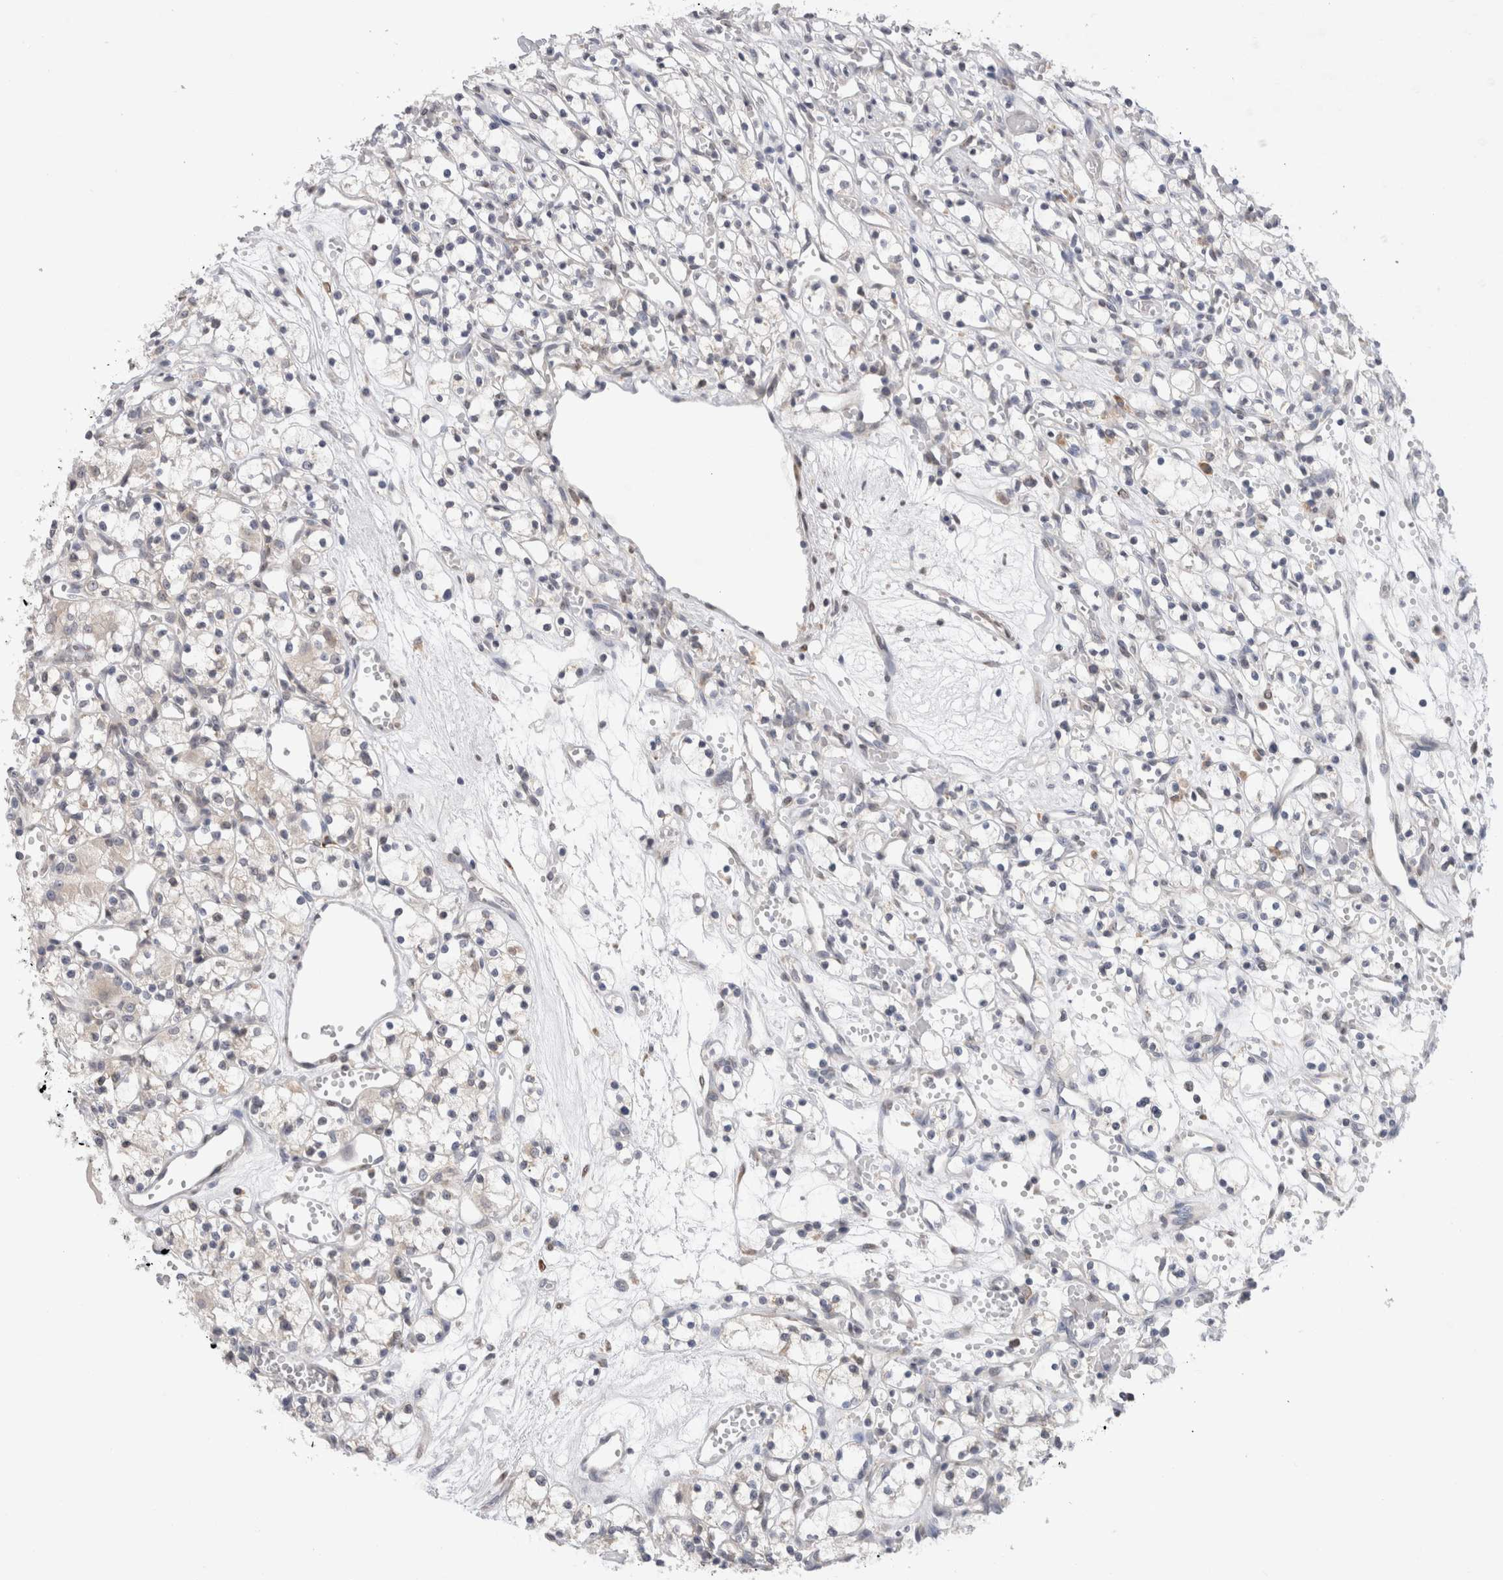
{"staining": {"intensity": "negative", "quantity": "none", "location": "none"}, "tissue": "renal cancer", "cell_type": "Tumor cells", "image_type": "cancer", "snomed": [{"axis": "morphology", "description": "Adenocarcinoma, NOS"}, {"axis": "topography", "description": "Kidney"}], "caption": "An immunohistochemistry histopathology image of adenocarcinoma (renal) is shown. There is no staining in tumor cells of adenocarcinoma (renal).", "gene": "VCPIP1", "patient": {"sex": "female", "age": 59}}